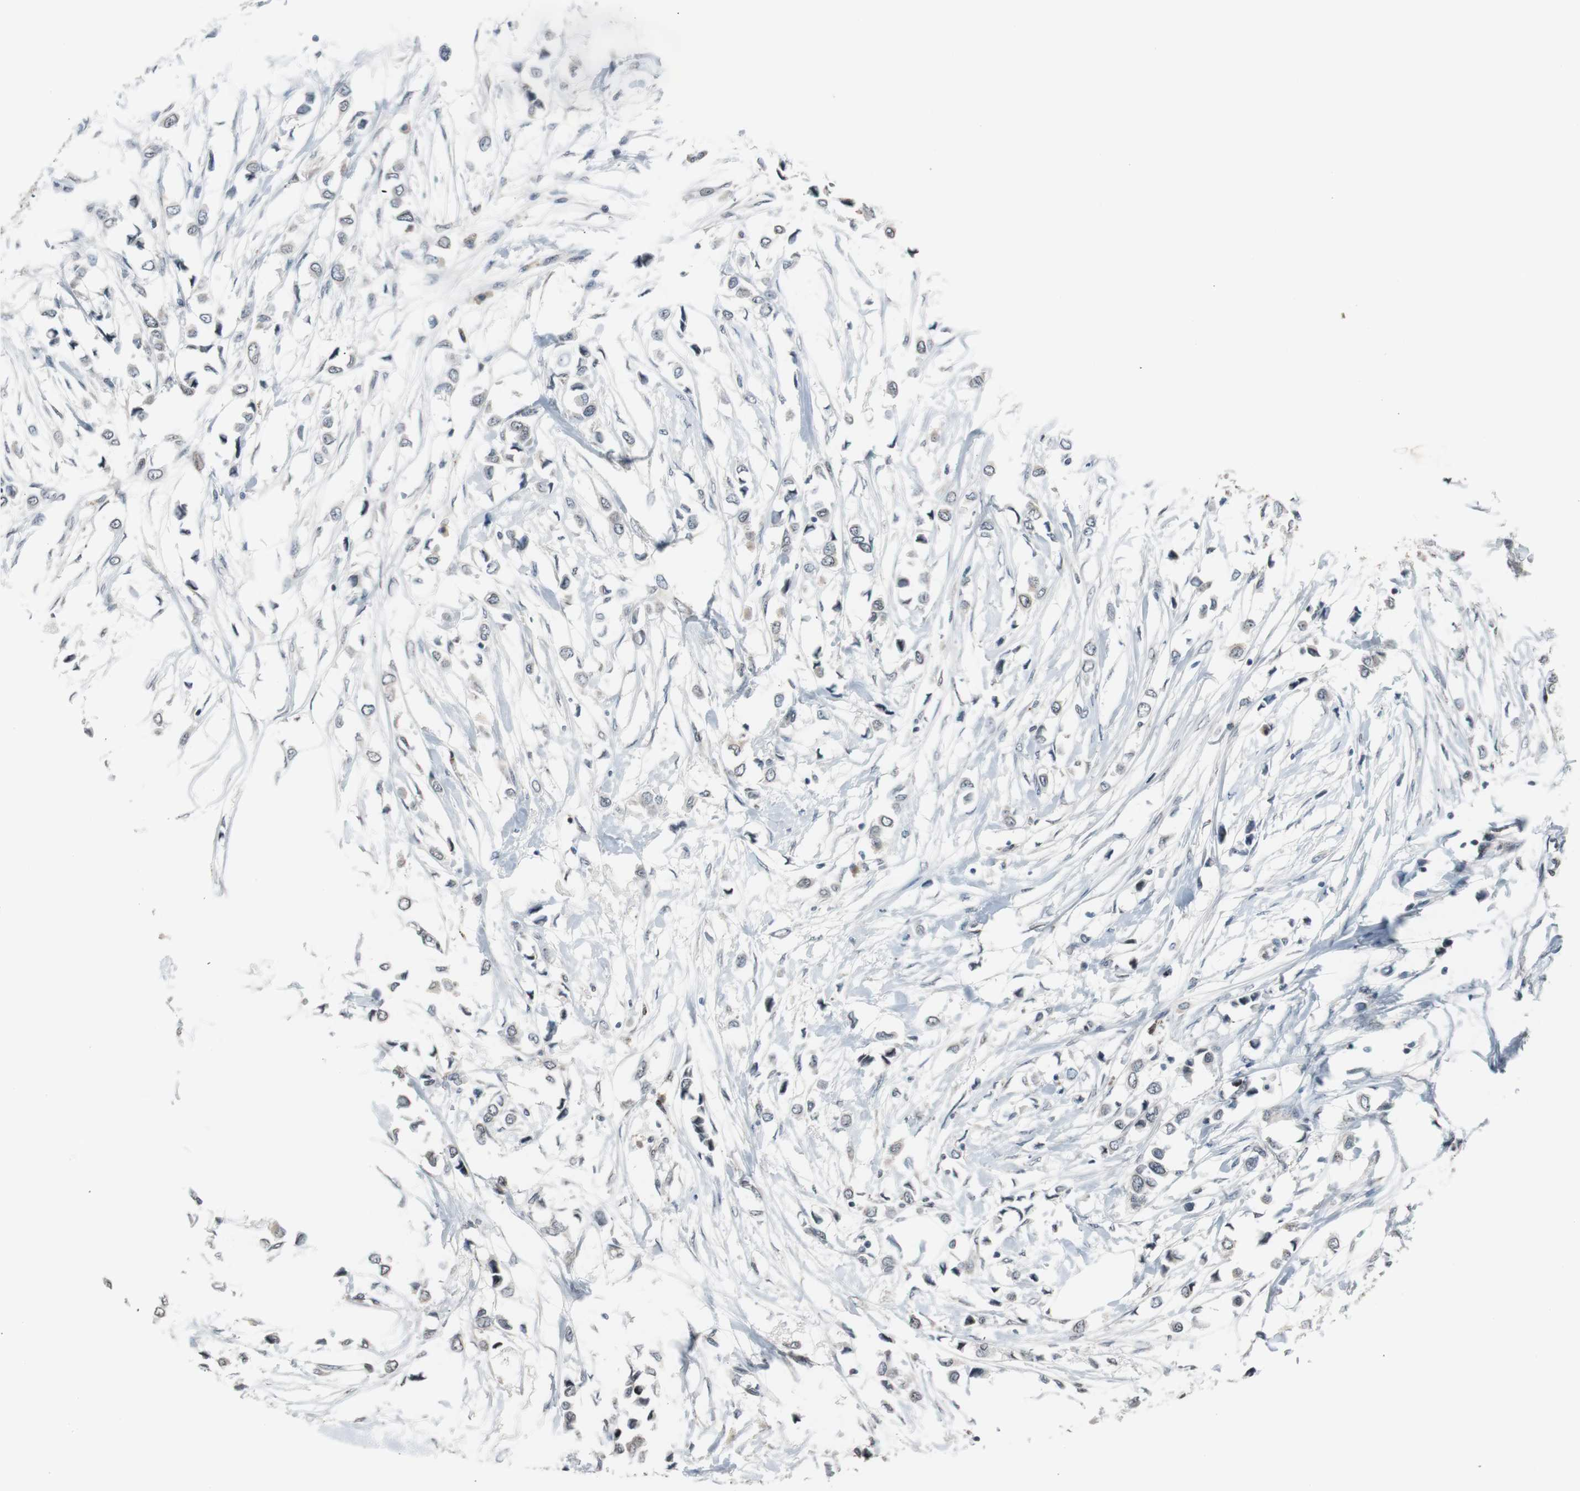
{"staining": {"intensity": "negative", "quantity": "none", "location": "none"}, "tissue": "breast cancer", "cell_type": "Tumor cells", "image_type": "cancer", "snomed": [{"axis": "morphology", "description": "Lobular carcinoma"}, {"axis": "topography", "description": "Breast"}], "caption": "The histopathology image demonstrates no staining of tumor cells in breast cancer.", "gene": "BOLA1", "patient": {"sex": "female", "age": 51}}